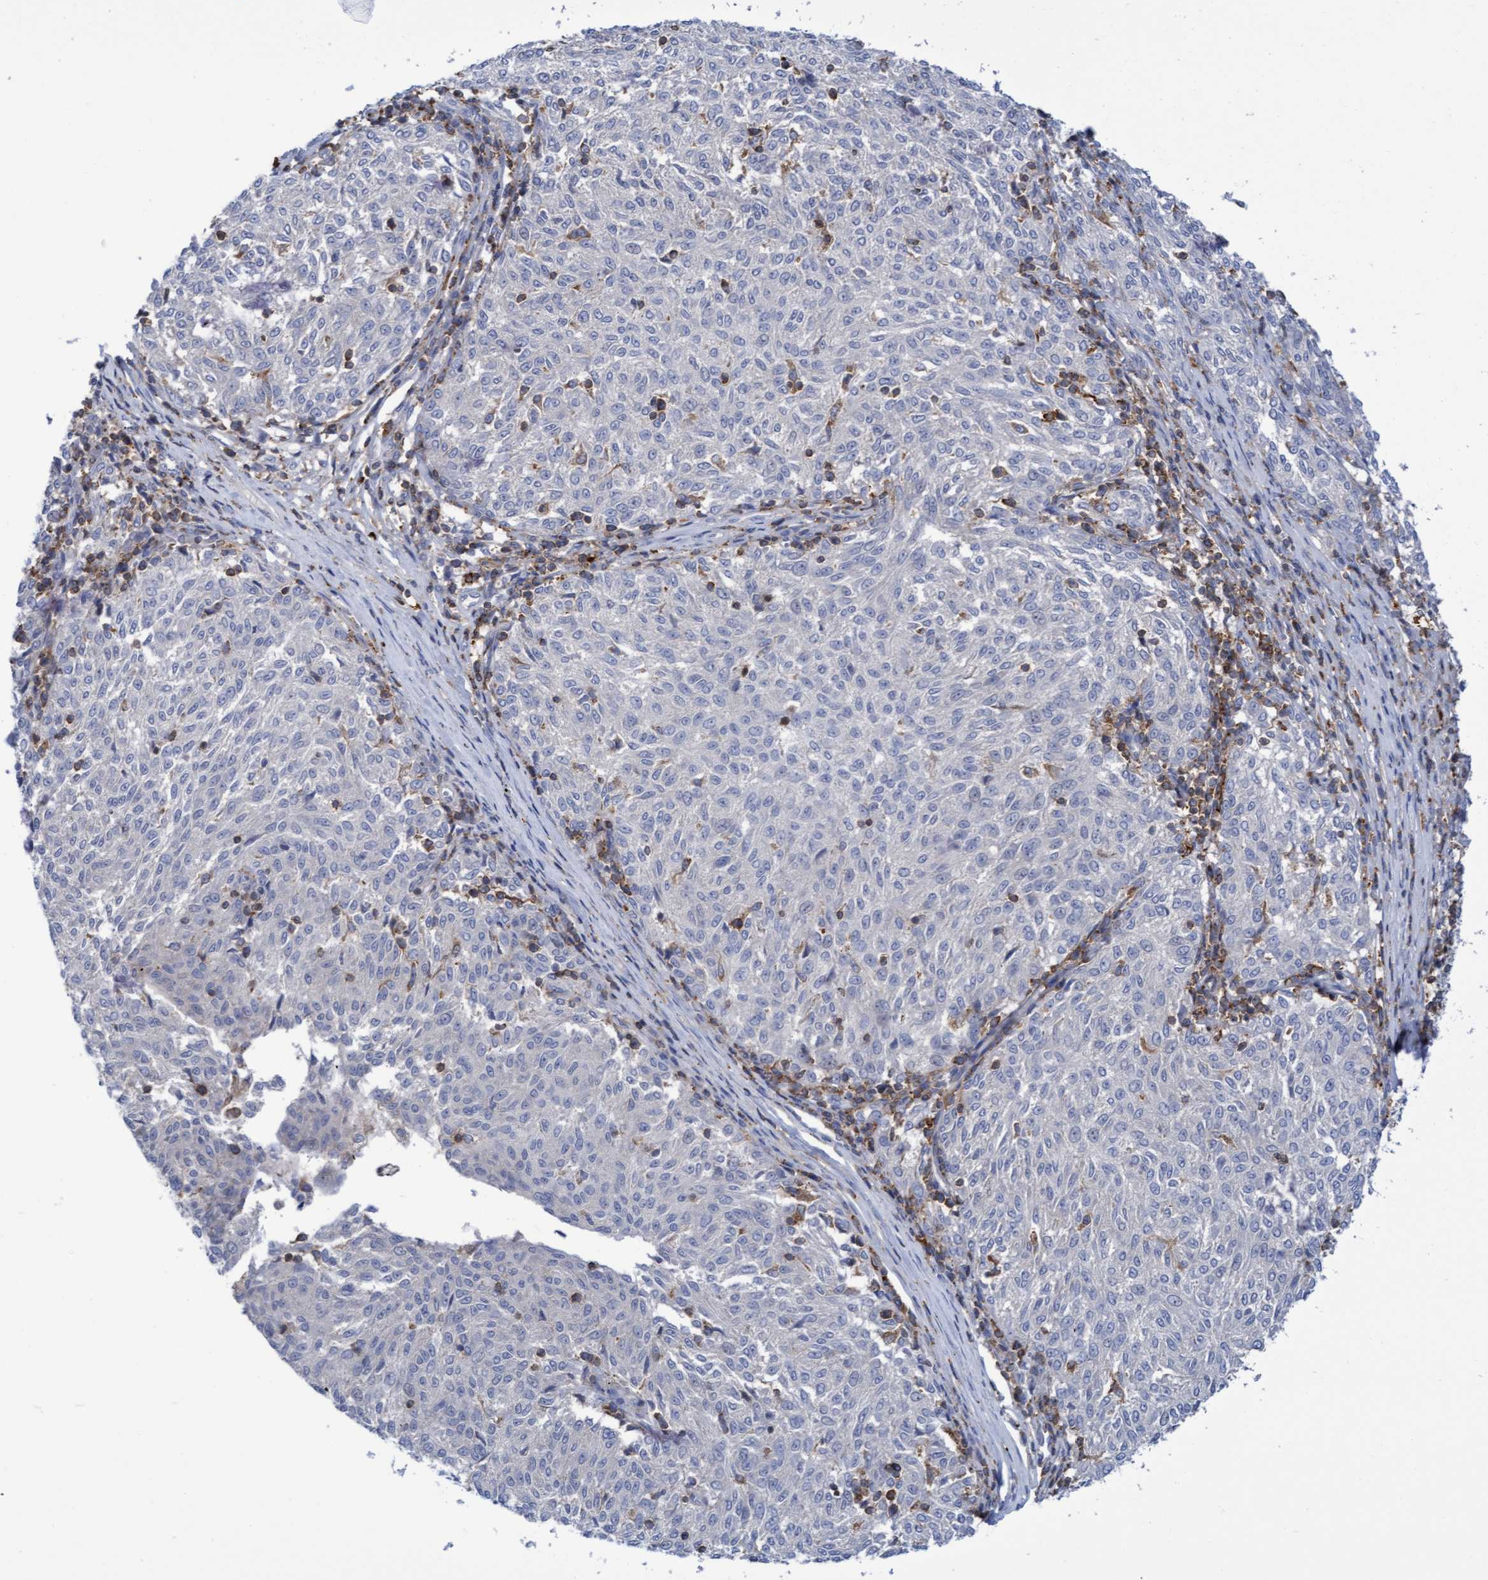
{"staining": {"intensity": "negative", "quantity": "none", "location": "none"}, "tissue": "melanoma", "cell_type": "Tumor cells", "image_type": "cancer", "snomed": [{"axis": "morphology", "description": "Malignant melanoma, NOS"}, {"axis": "topography", "description": "Skin"}], "caption": "This is an immunohistochemistry (IHC) histopathology image of melanoma. There is no positivity in tumor cells.", "gene": "FNBP1", "patient": {"sex": "female", "age": 72}}